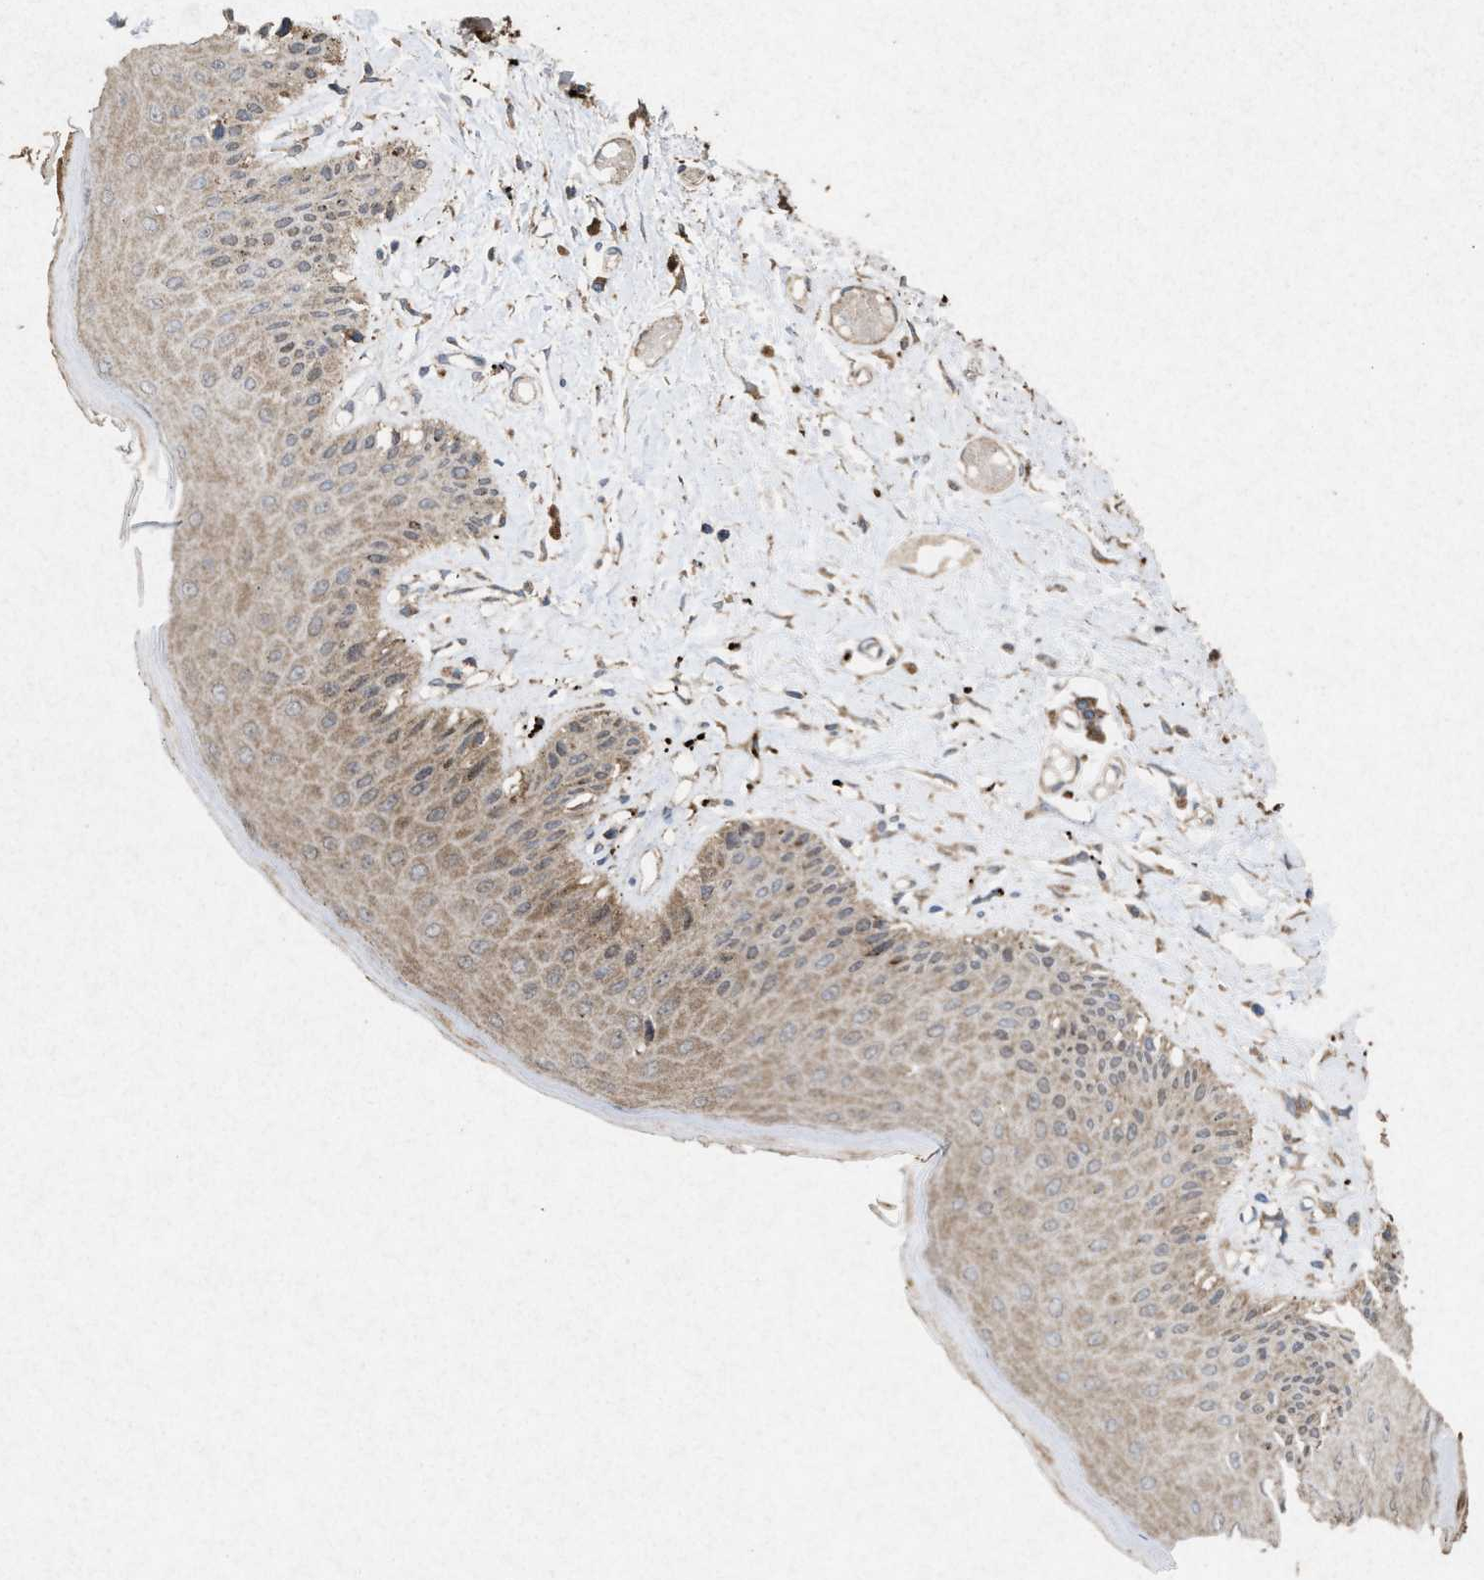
{"staining": {"intensity": "moderate", "quantity": ">75%", "location": "cytoplasmic/membranous"}, "tissue": "skin", "cell_type": "Epidermal cells", "image_type": "normal", "snomed": [{"axis": "morphology", "description": "Normal tissue, NOS"}, {"axis": "topography", "description": "Vulva"}], "caption": "Immunohistochemical staining of unremarkable skin displays medium levels of moderate cytoplasmic/membranous positivity in approximately >75% of epidermal cells.", "gene": "MSI2", "patient": {"sex": "female", "age": 73}}